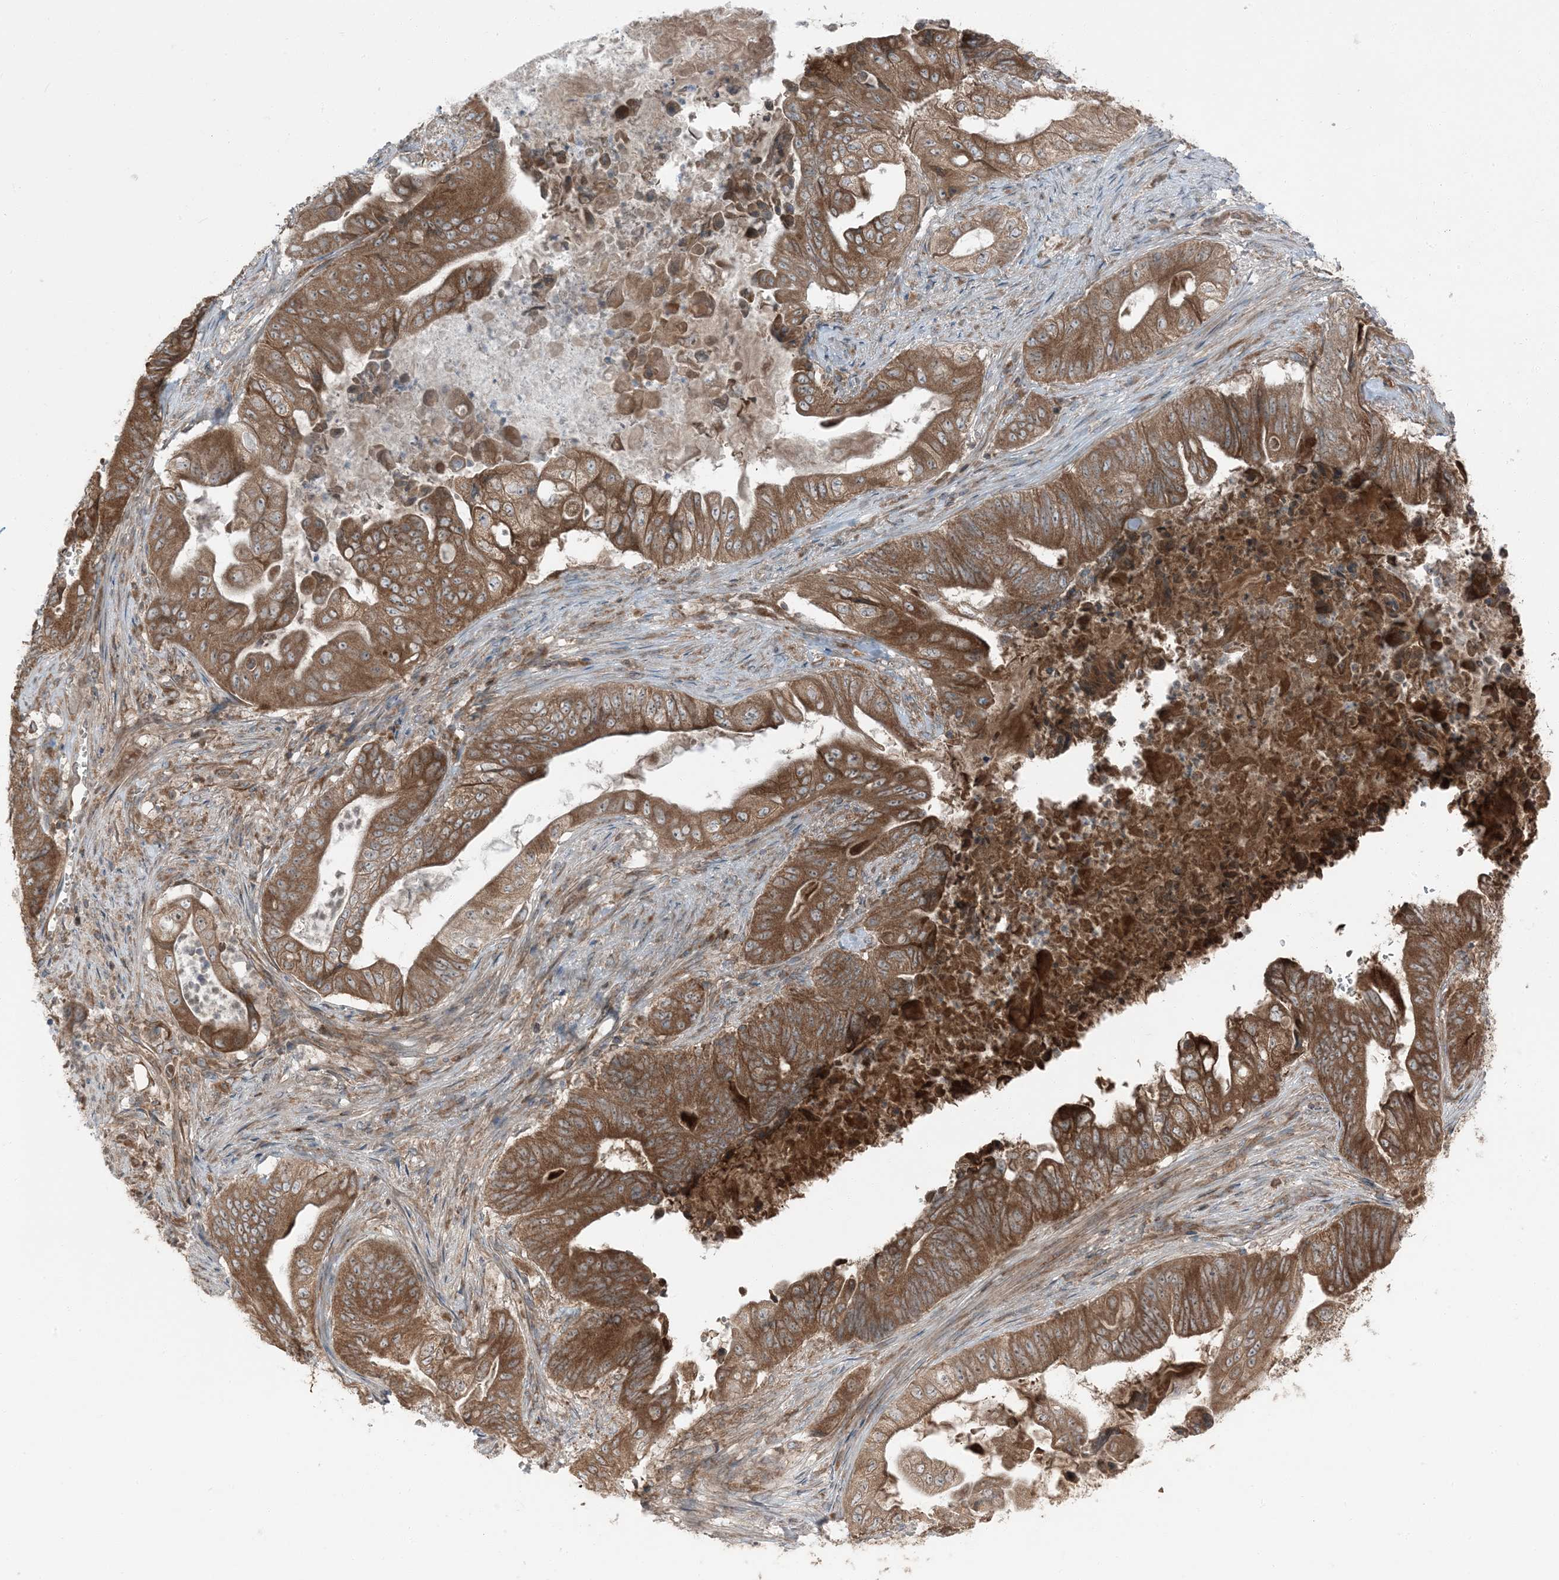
{"staining": {"intensity": "moderate", "quantity": ">75%", "location": "cytoplasmic/membranous"}, "tissue": "stomach cancer", "cell_type": "Tumor cells", "image_type": "cancer", "snomed": [{"axis": "morphology", "description": "Adenocarcinoma, NOS"}, {"axis": "topography", "description": "Stomach"}], "caption": "A brown stain shows moderate cytoplasmic/membranous positivity of a protein in human stomach cancer (adenocarcinoma) tumor cells. Nuclei are stained in blue.", "gene": "RAB3GAP1", "patient": {"sex": "female", "age": 73}}